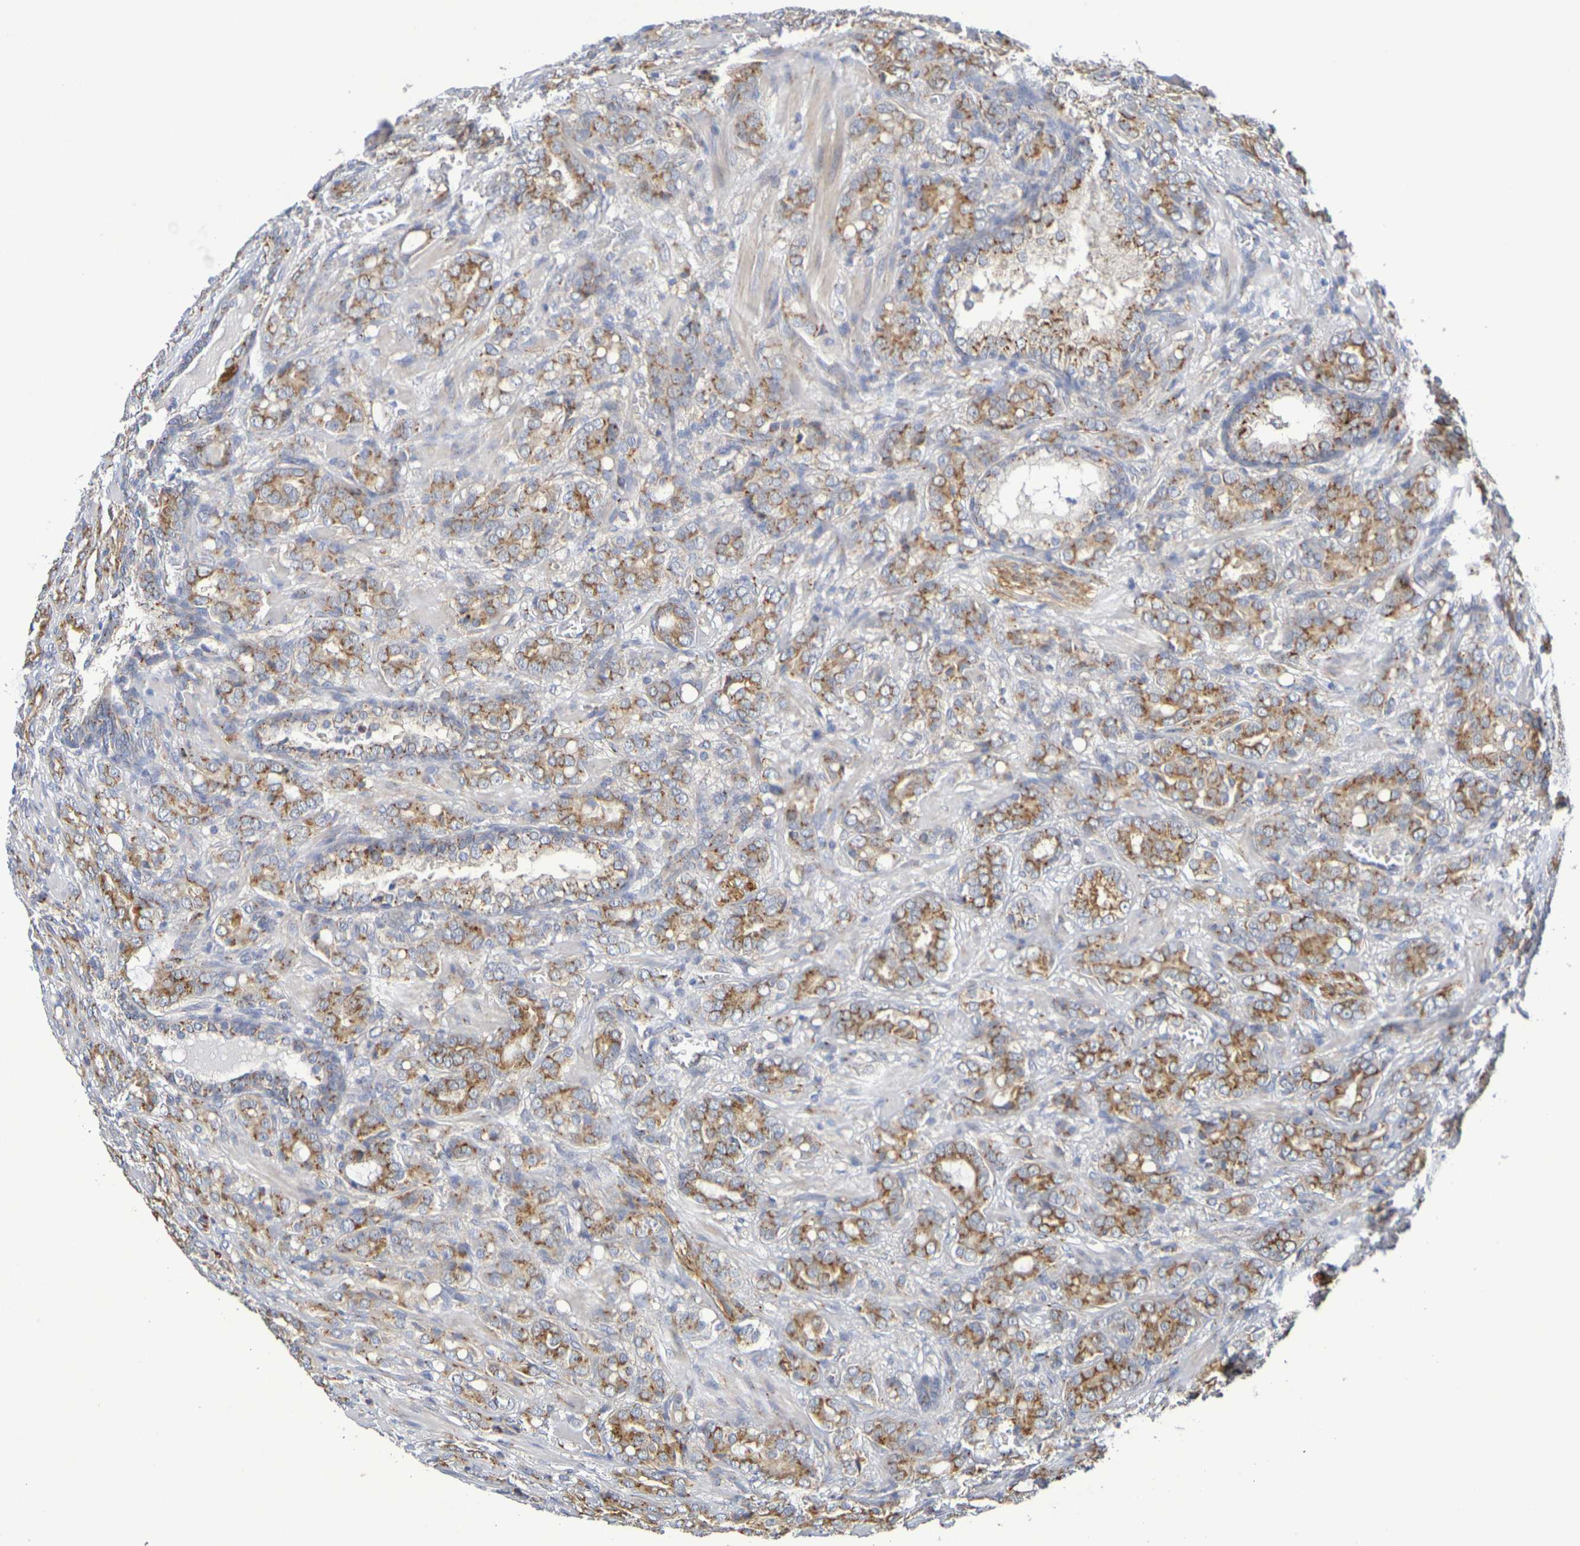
{"staining": {"intensity": "moderate", "quantity": ">75%", "location": "cytoplasmic/membranous"}, "tissue": "prostate cancer", "cell_type": "Tumor cells", "image_type": "cancer", "snomed": [{"axis": "morphology", "description": "Adenocarcinoma, High grade"}, {"axis": "topography", "description": "Prostate"}], "caption": "Brown immunohistochemical staining in prostate cancer exhibits moderate cytoplasmic/membranous expression in about >75% of tumor cells.", "gene": "DCP2", "patient": {"sex": "male", "age": 64}}